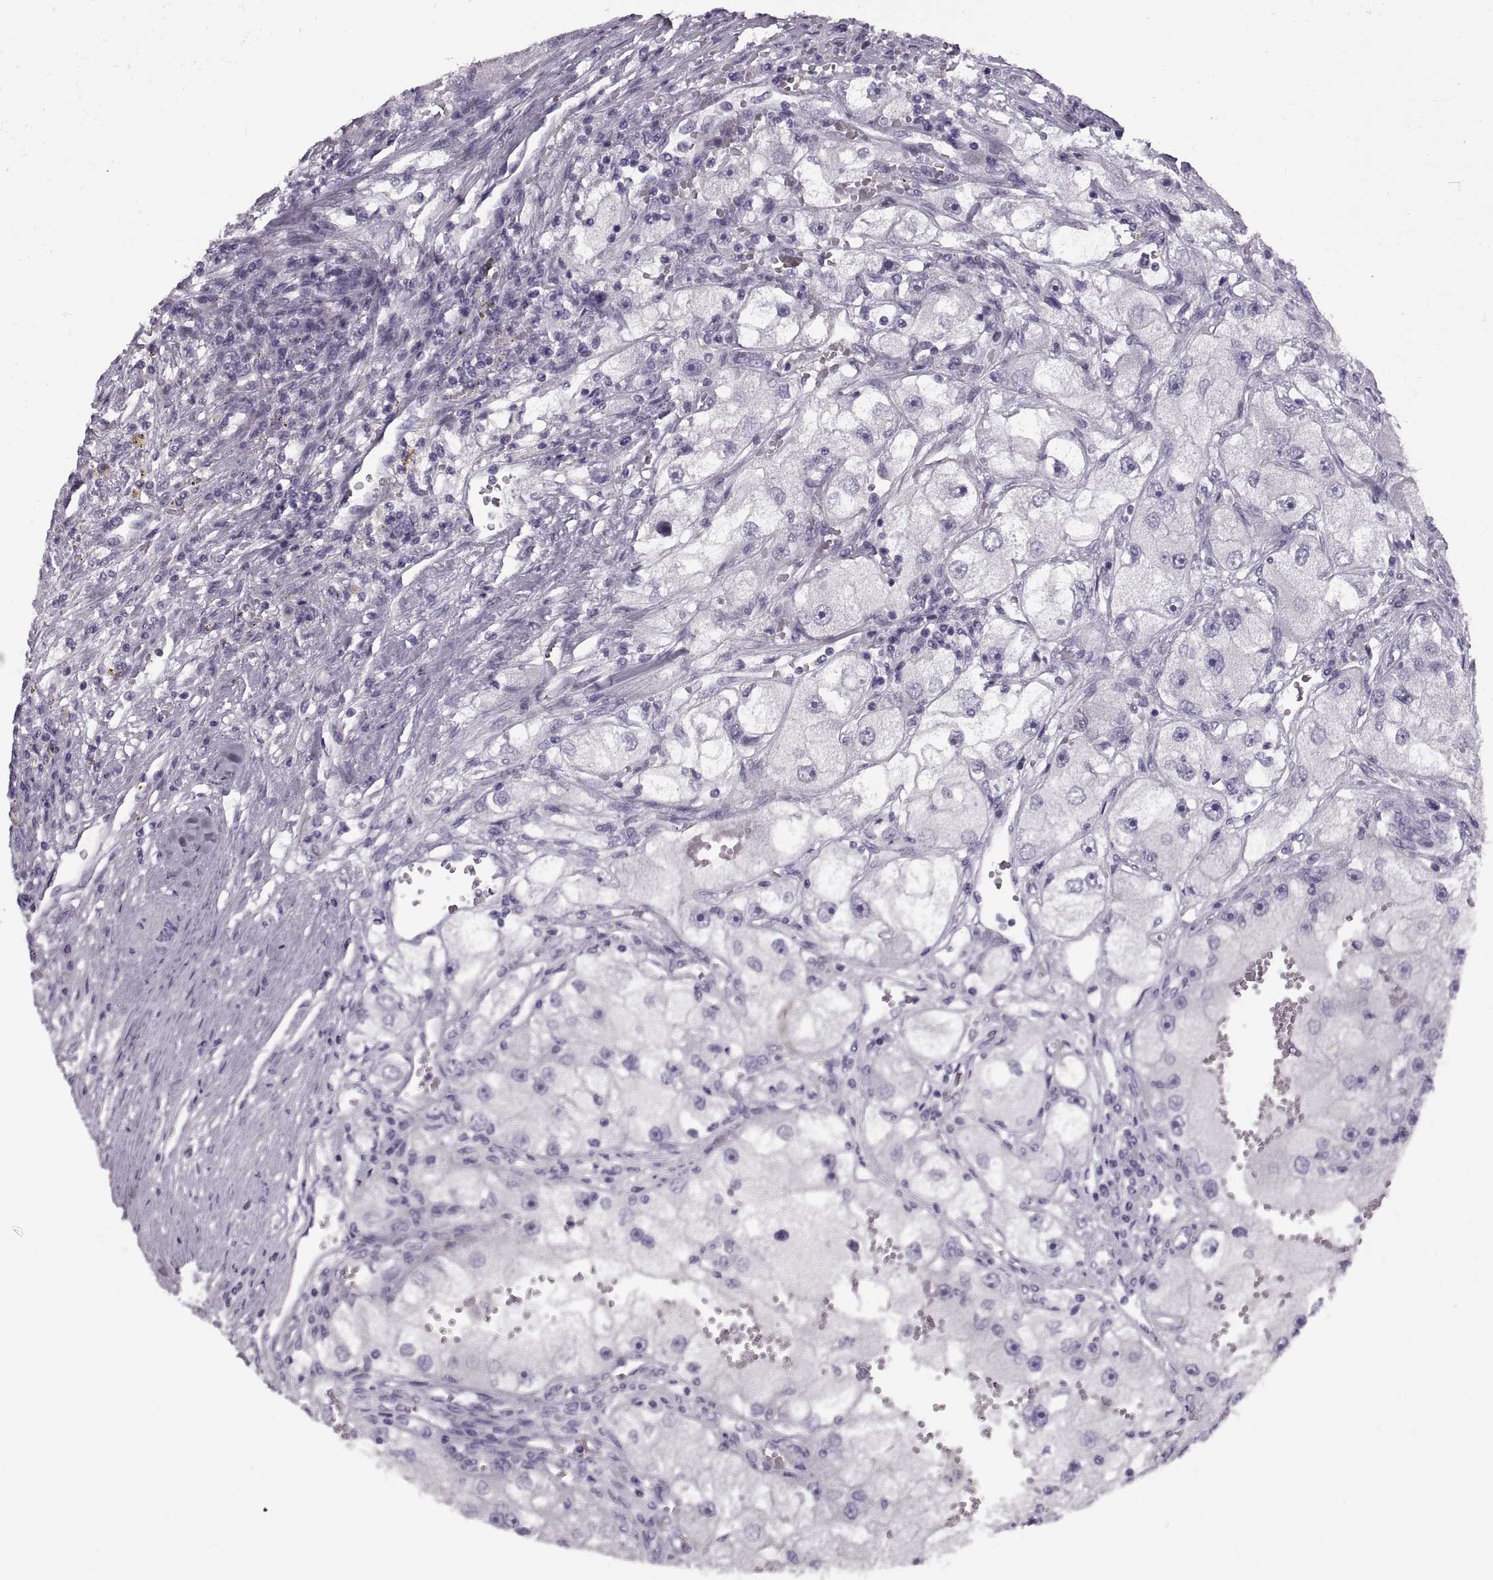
{"staining": {"intensity": "negative", "quantity": "none", "location": "none"}, "tissue": "renal cancer", "cell_type": "Tumor cells", "image_type": "cancer", "snomed": [{"axis": "morphology", "description": "Adenocarcinoma, NOS"}, {"axis": "topography", "description": "Kidney"}], "caption": "DAB (3,3'-diaminobenzidine) immunohistochemical staining of human renal cancer displays no significant staining in tumor cells.", "gene": "PRSS54", "patient": {"sex": "male", "age": 63}}